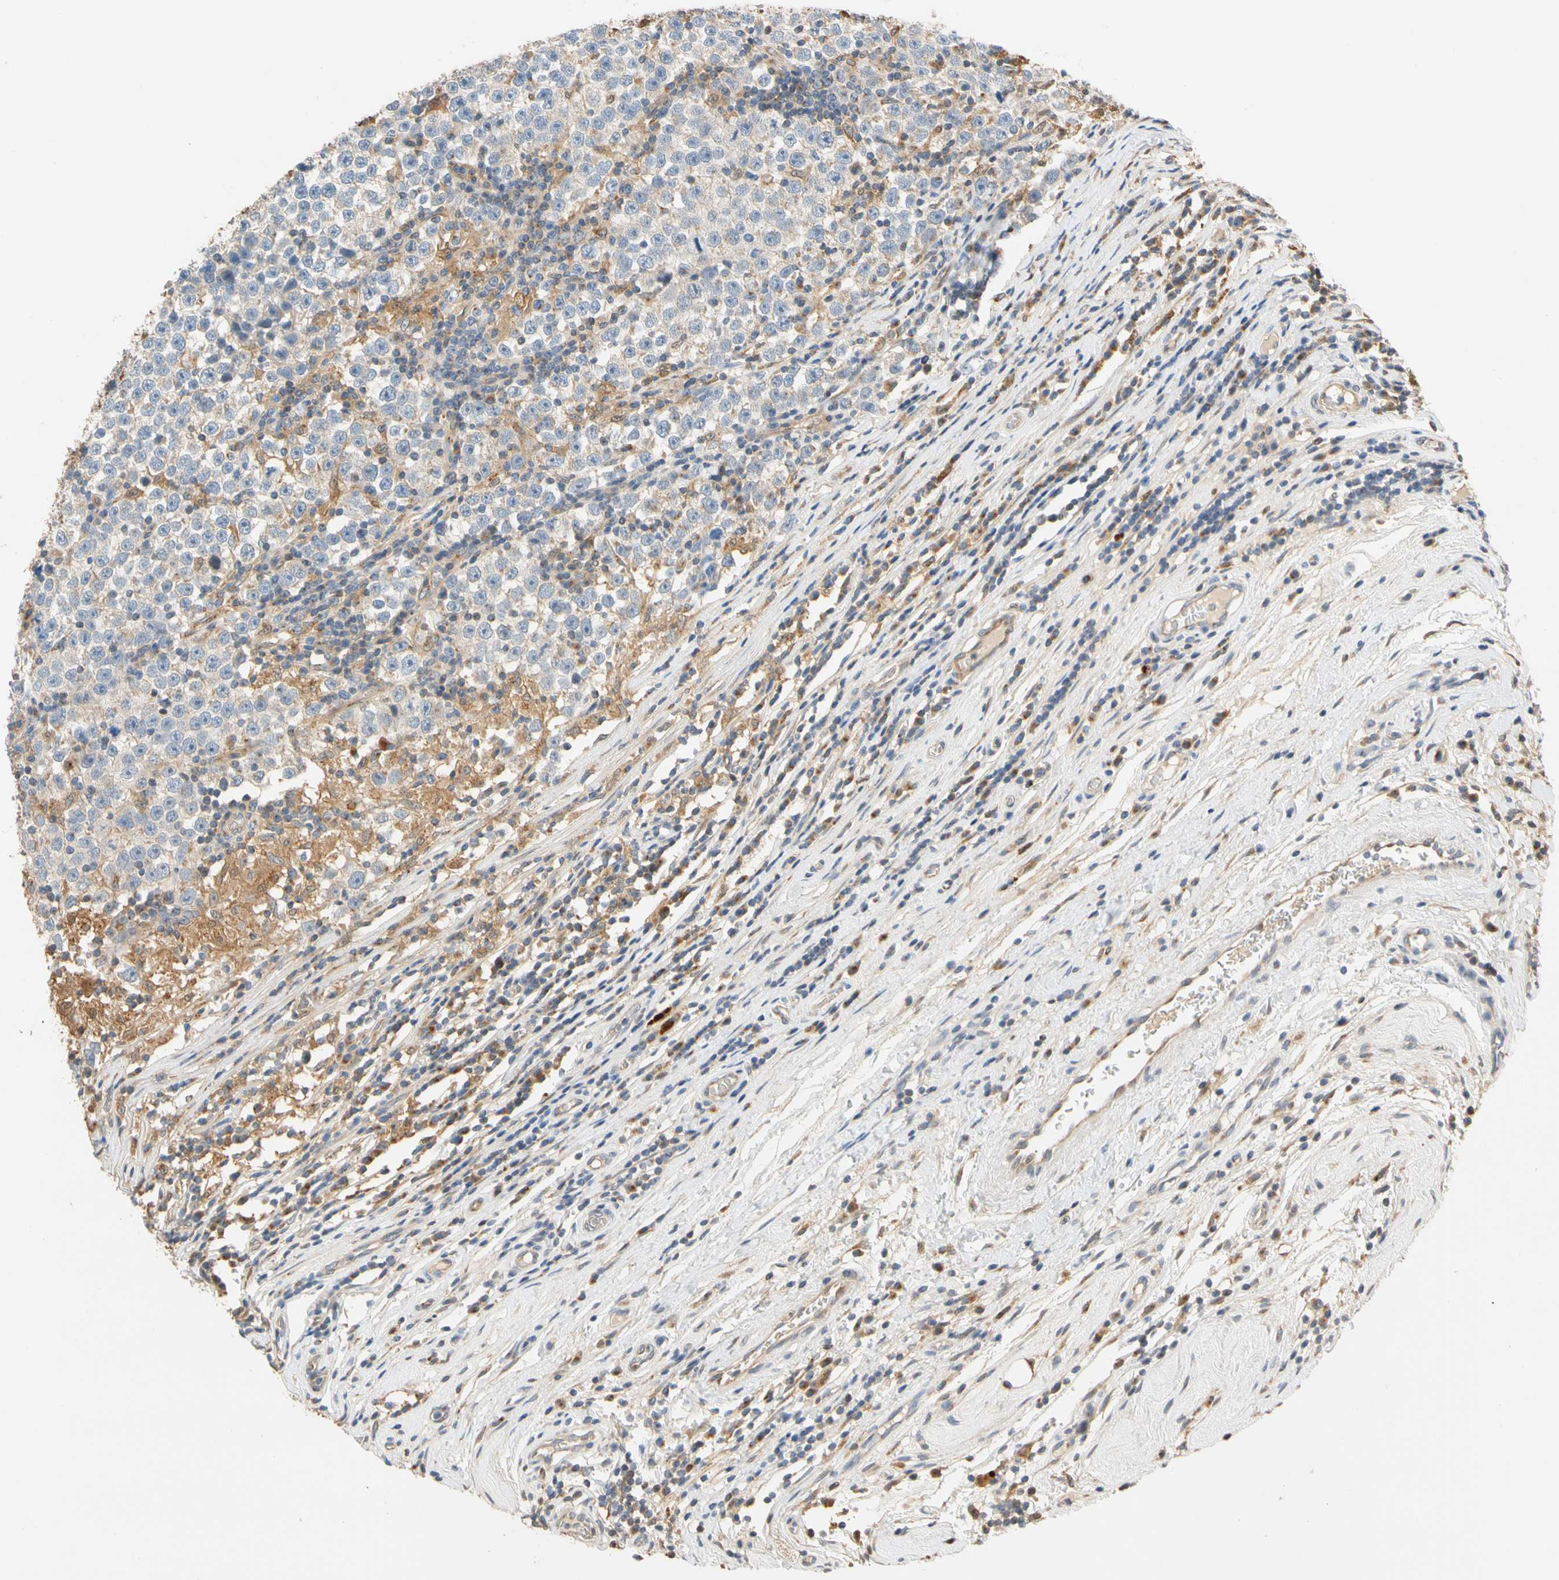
{"staining": {"intensity": "negative", "quantity": "none", "location": "none"}, "tissue": "testis cancer", "cell_type": "Tumor cells", "image_type": "cancer", "snomed": [{"axis": "morphology", "description": "Seminoma, NOS"}, {"axis": "topography", "description": "Testis"}], "caption": "This is an immunohistochemistry micrograph of testis cancer (seminoma). There is no expression in tumor cells.", "gene": "GPSM2", "patient": {"sex": "male", "age": 43}}